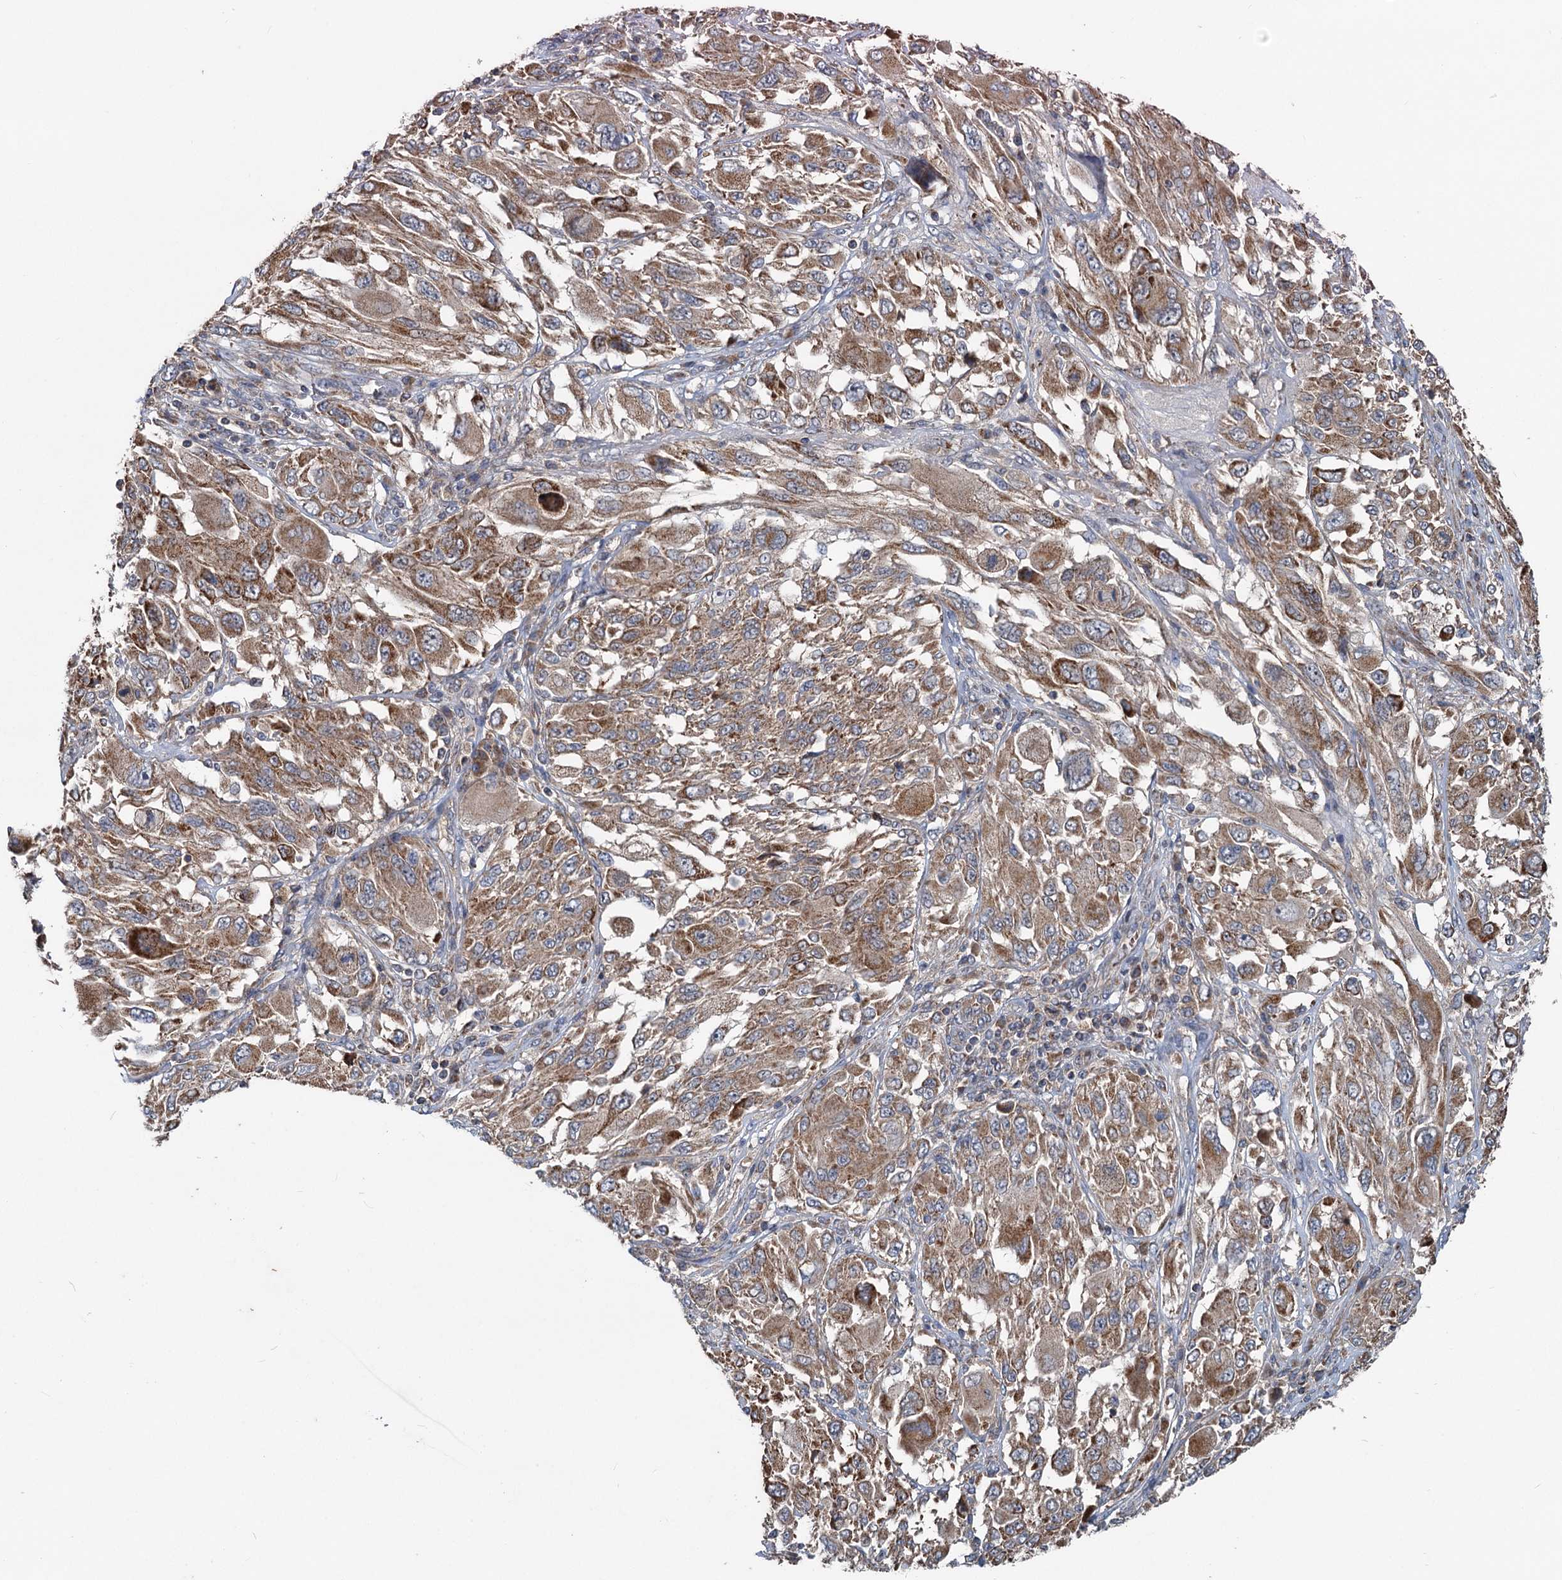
{"staining": {"intensity": "moderate", "quantity": ">75%", "location": "cytoplasmic/membranous"}, "tissue": "melanoma", "cell_type": "Tumor cells", "image_type": "cancer", "snomed": [{"axis": "morphology", "description": "Malignant melanoma, NOS"}, {"axis": "topography", "description": "Skin"}], "caption": "Immunohistochemical staining of malignant melanoma exhibits moderate cytoplasmic/membranous protein expression in about >75% of tumor cells. The protein is stained brown, and the nuclei are stained in blue (DAB (3,3'-diaminobenzidine) IHC with brightfield microscopy, high magnification).", "gene": "OTUB1", "patient": {"sex": "female", "age": 91}}